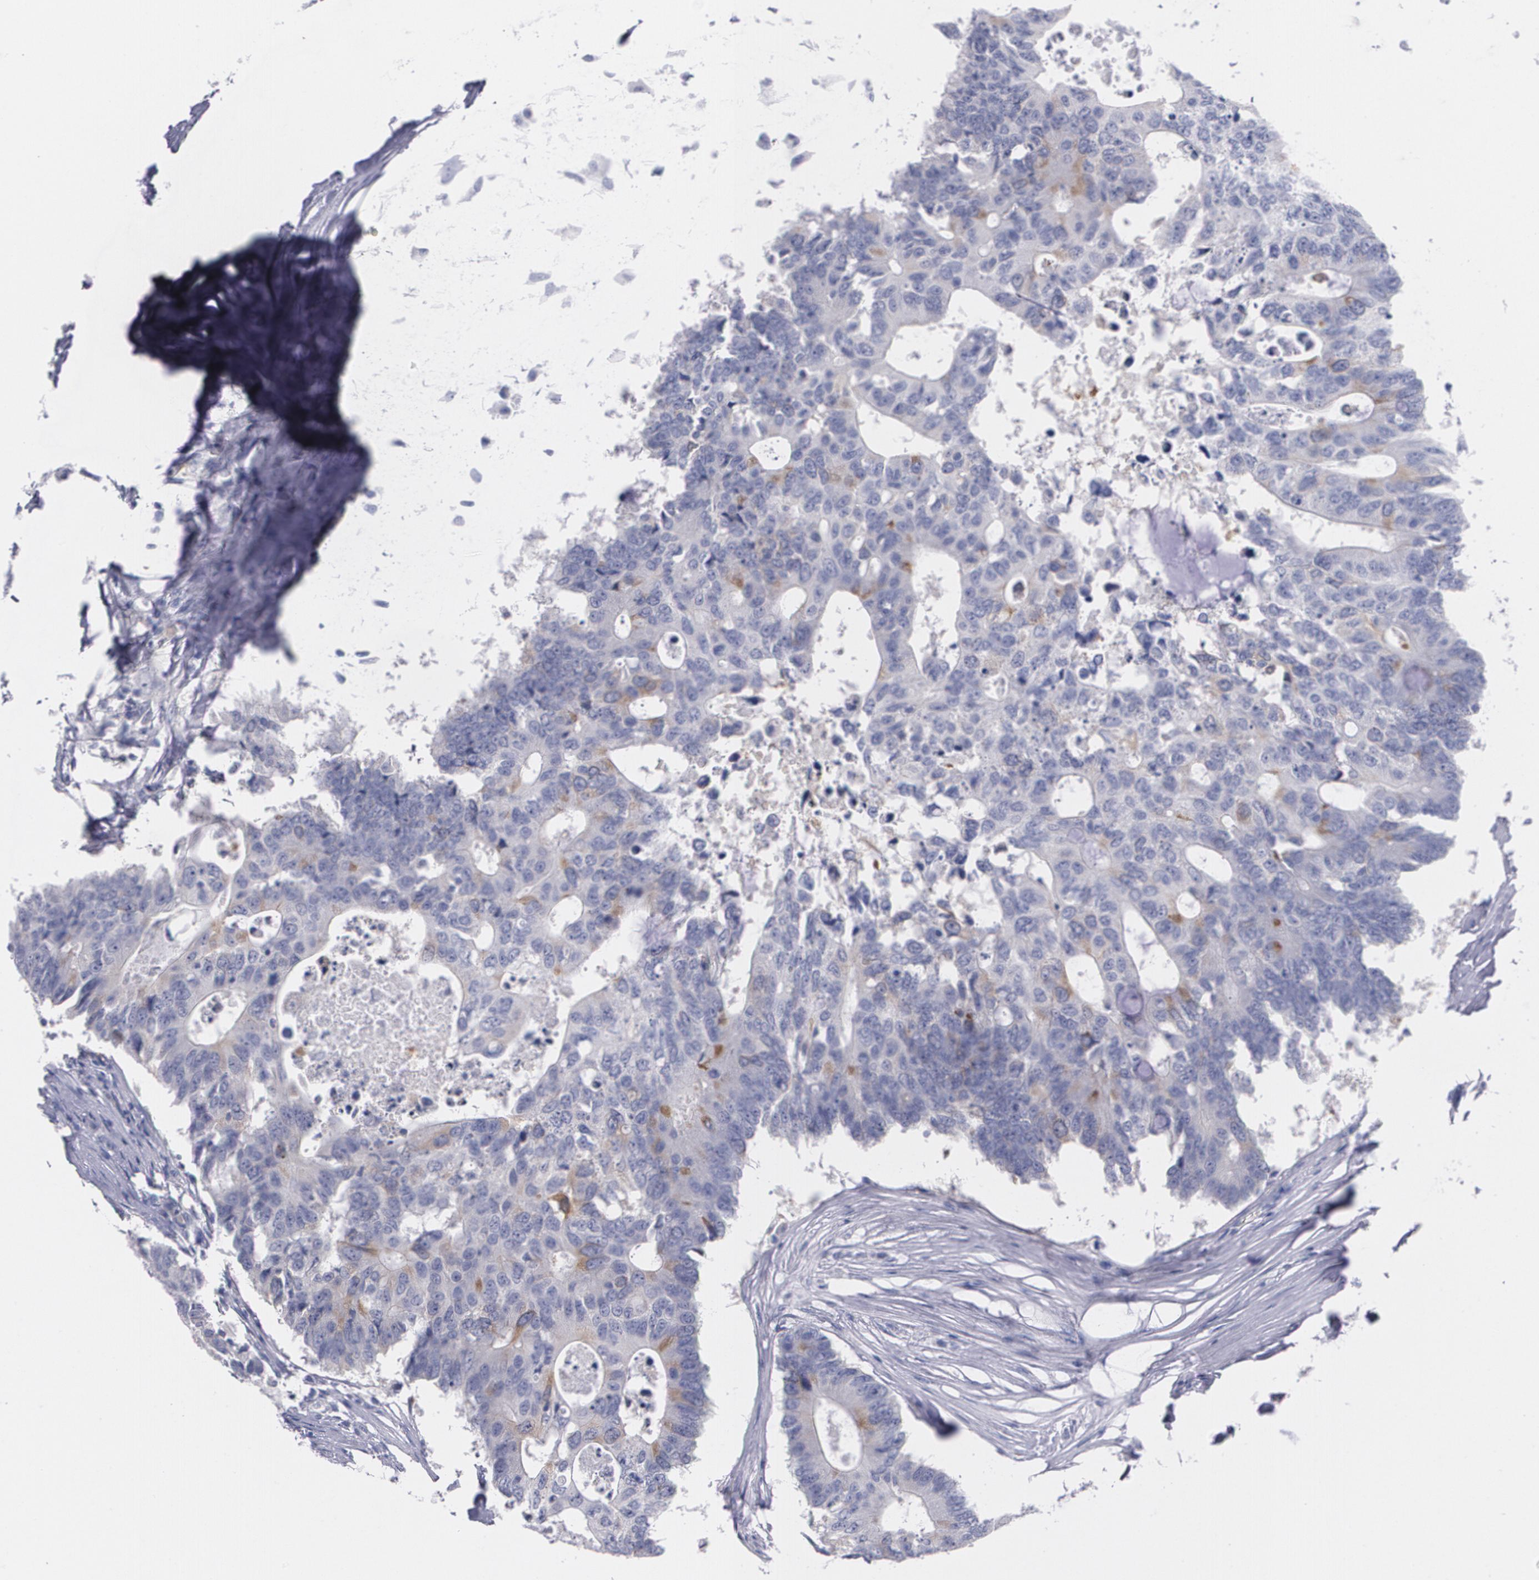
{"staining": {"intensity": "moderate", "quantity": "<25%", "location": "cytoplasmic/membranous"}, "tissue": "colorectal cancer", "cell_type": "Tumor cells", "image_type": "cancer", "snomed": [{"axis": "morphology", "description": "Adenocarcinoma, NOS"}, {"axis": "topography", "description": "Colon"}], "caption": "Immunohistochemical staining of human adenocarcinoma (colorectal) reveals low levels of moderate cytoplasmic/membranous positivity in about <25% of tumor cells. (Stains: DAB in brown, nuclei in blue, Microscopy: brightfield microscopy at high magnification).", "gene": "HMMR", "patient": {"sex": "male", "age": 71}}